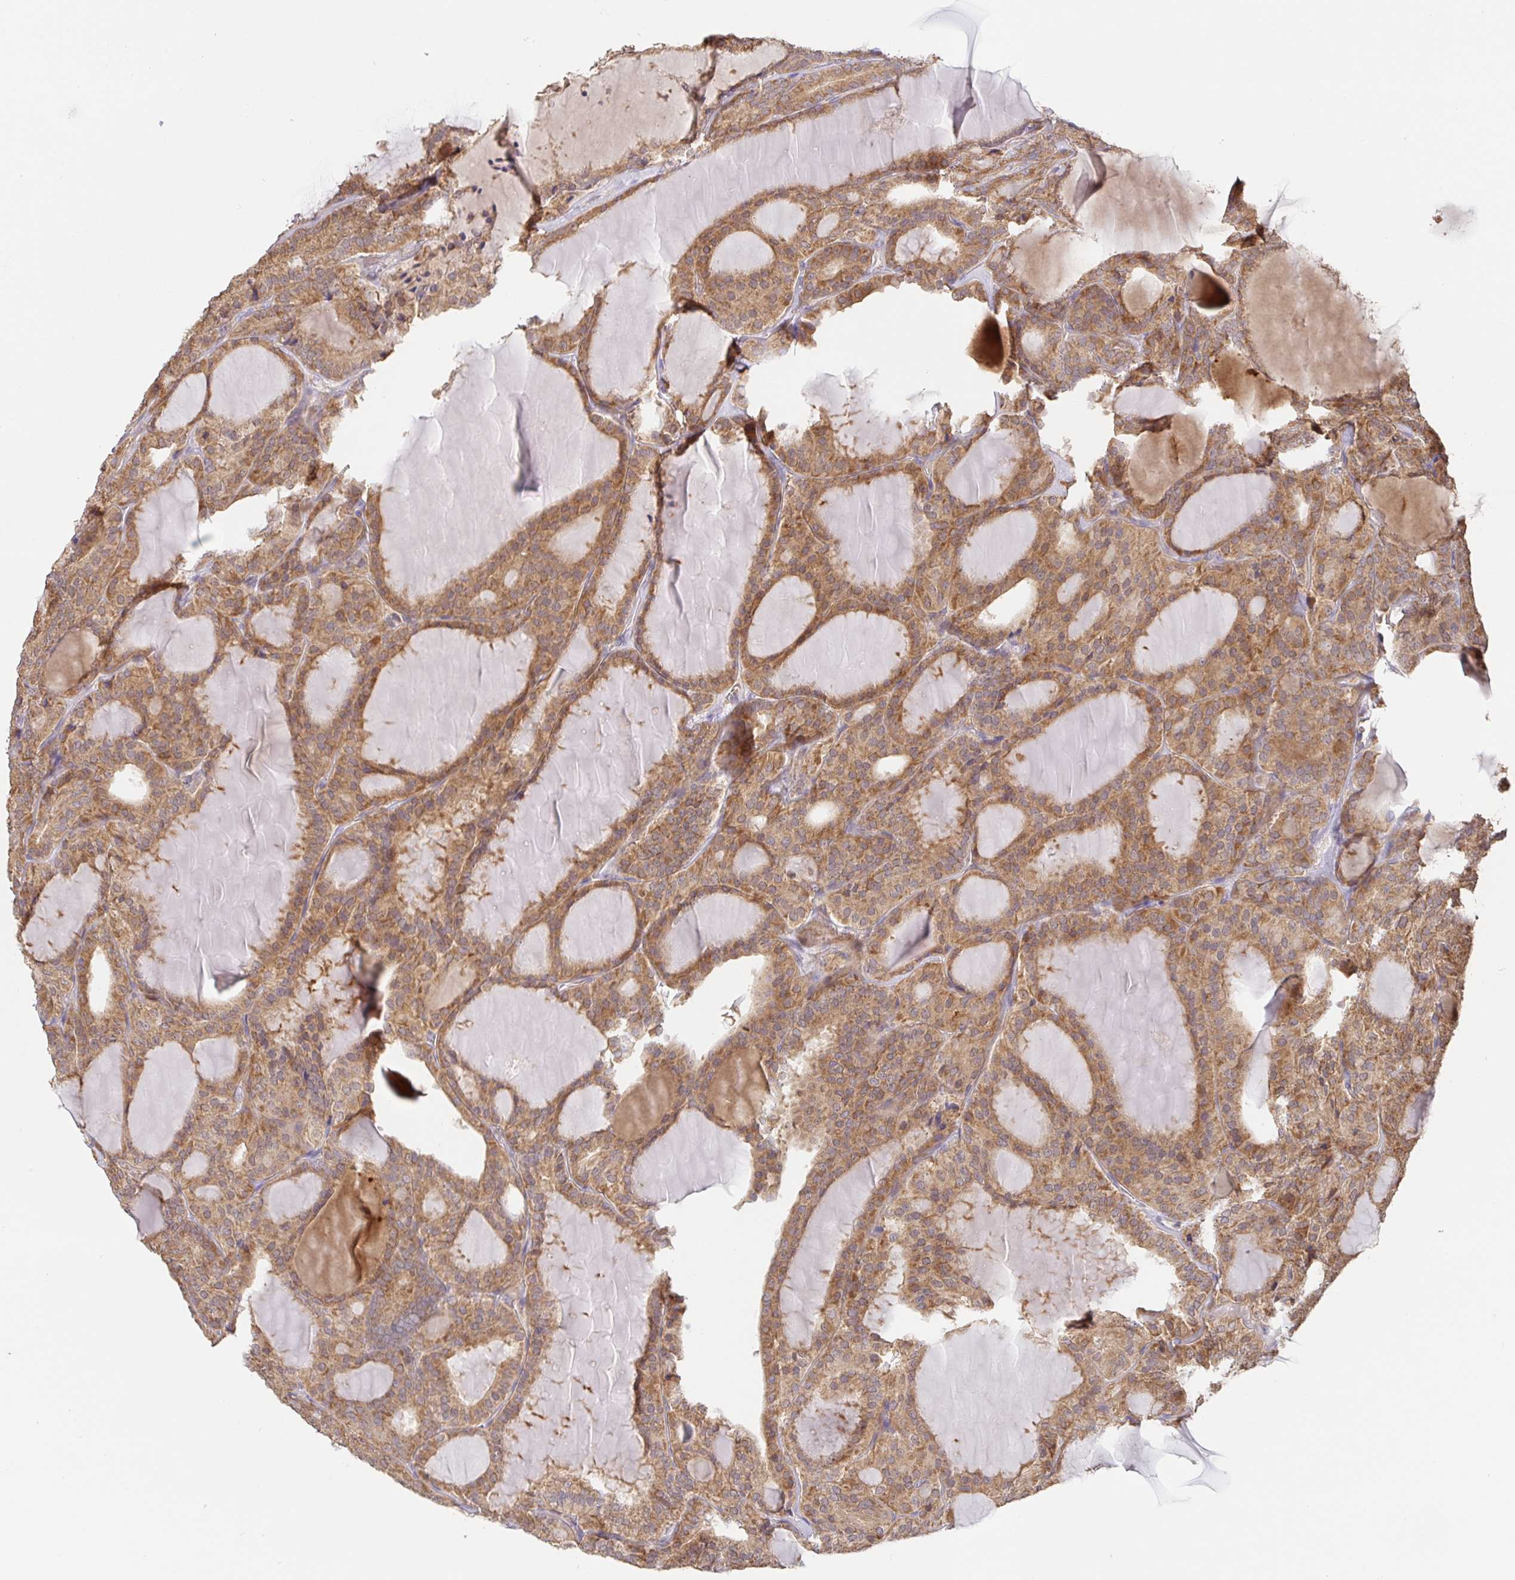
{"staining": {"intensity": "moderate", "quantity": ">75%", "location": "cytoplasmic/membranous"}, "tissue": "thyroid cancer", "cell_type": "Tumor cells", "image_type": "cancer", "snomed": [{"axis": "morphology", "description": "Follicular adenoma carcinoma, NOS"}, {"axis": "topography", "description": "Thyroid gland"}], "caption": "Tumor cells exhibit moderate cytoplasmic/membranous staining in approximately >75% of cells in thyroid follicular adenoma carcinoma.", "gene": "HAGH", "patient": {"sex": "male", "age": 74}}